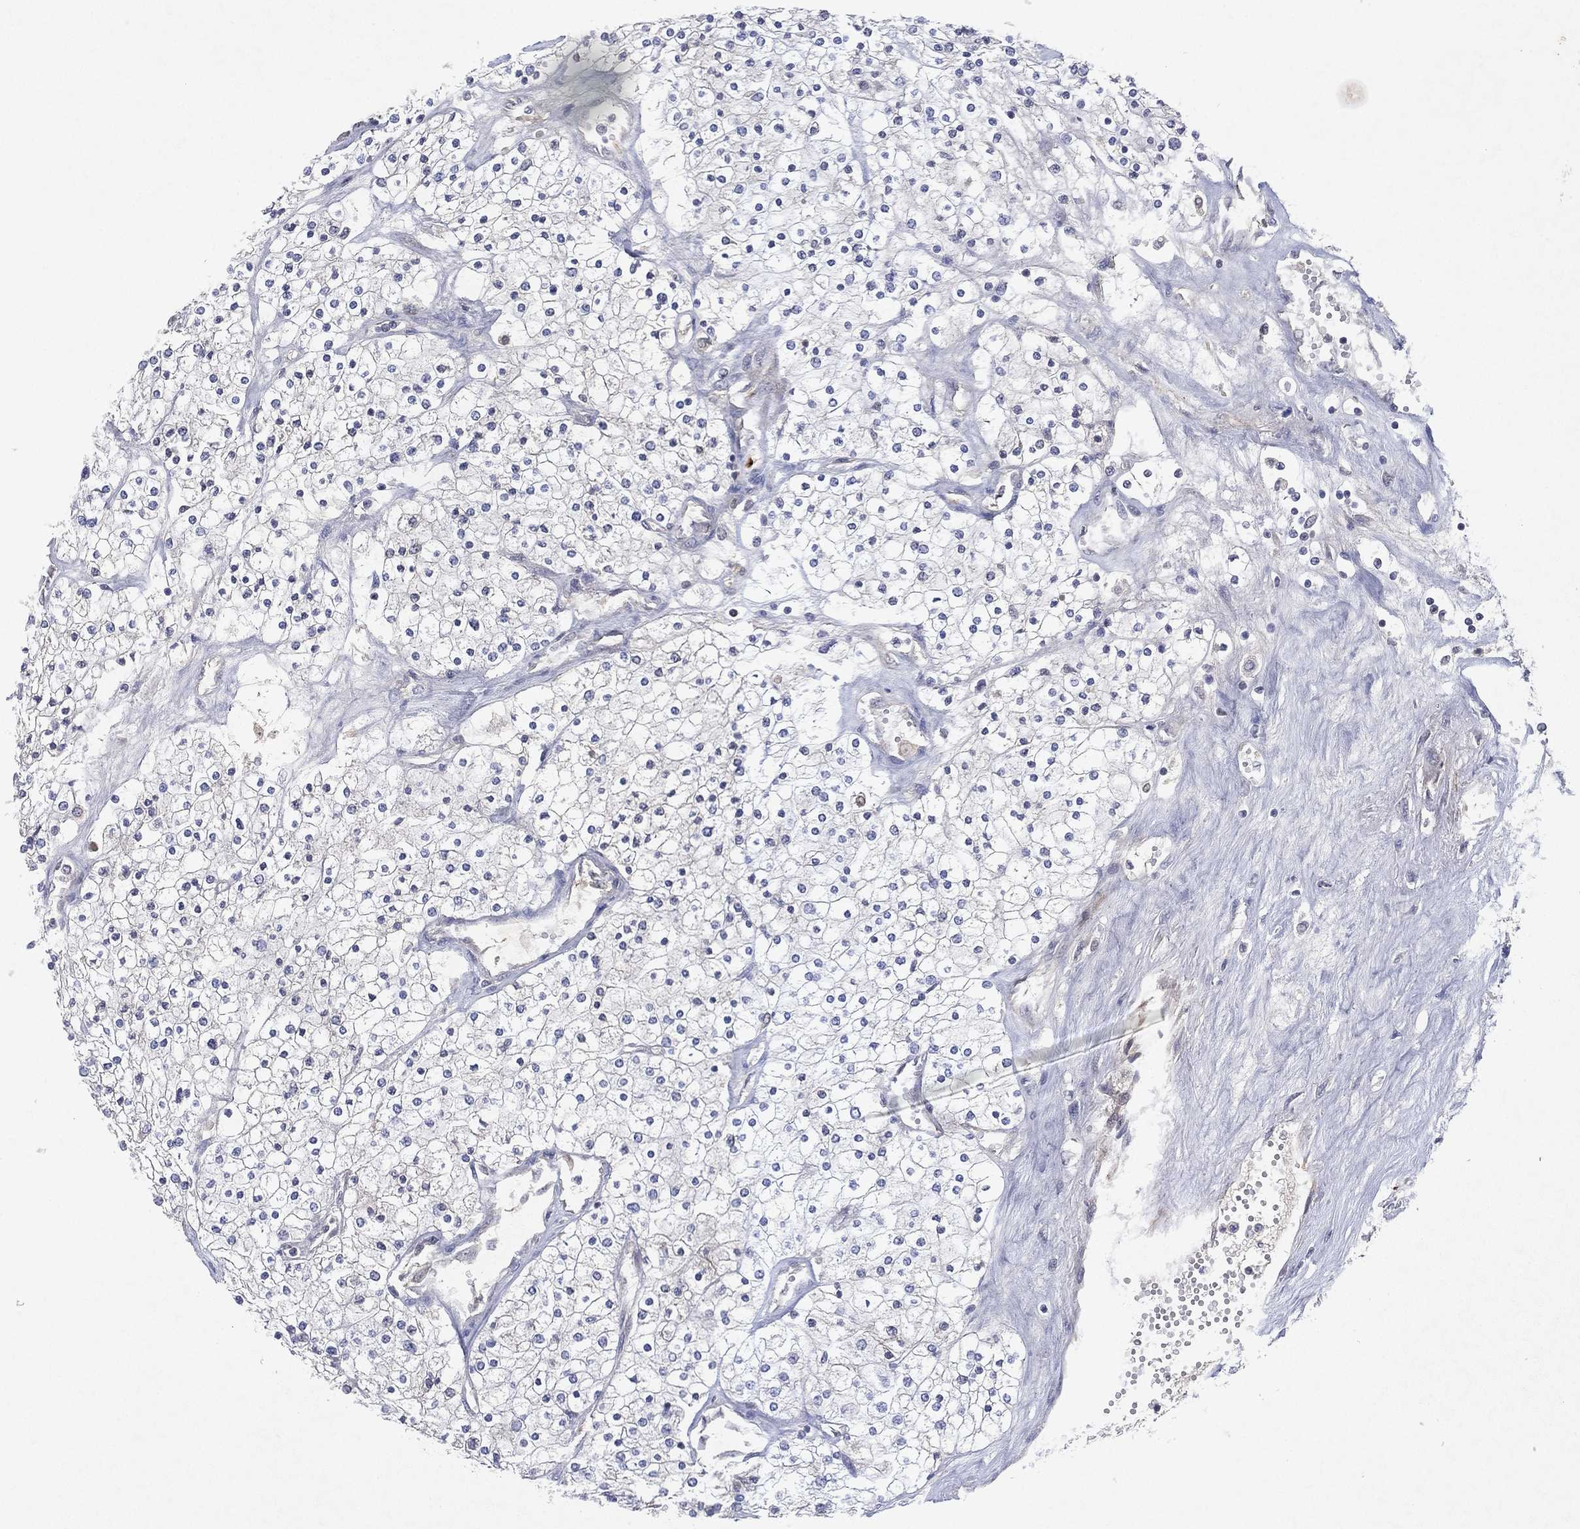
{"staining": {"intensity": "negative", "quantity": "none", "location": "none"}, "tissue": "renal cancer", "cell_type": "Tumor cells", "image_type": "cancer", "snomed": [{"axis": "morphology", "description": "Adenocarcinoma, NOS"}, {"axis": "topography", "description": "Kidney"}], "caption": "Tumor cells are negative for protein expression in human renal cancer (adenocarcinoma).", "gene": "FLI1", "patient": {"sex": "male", "age": 80}}